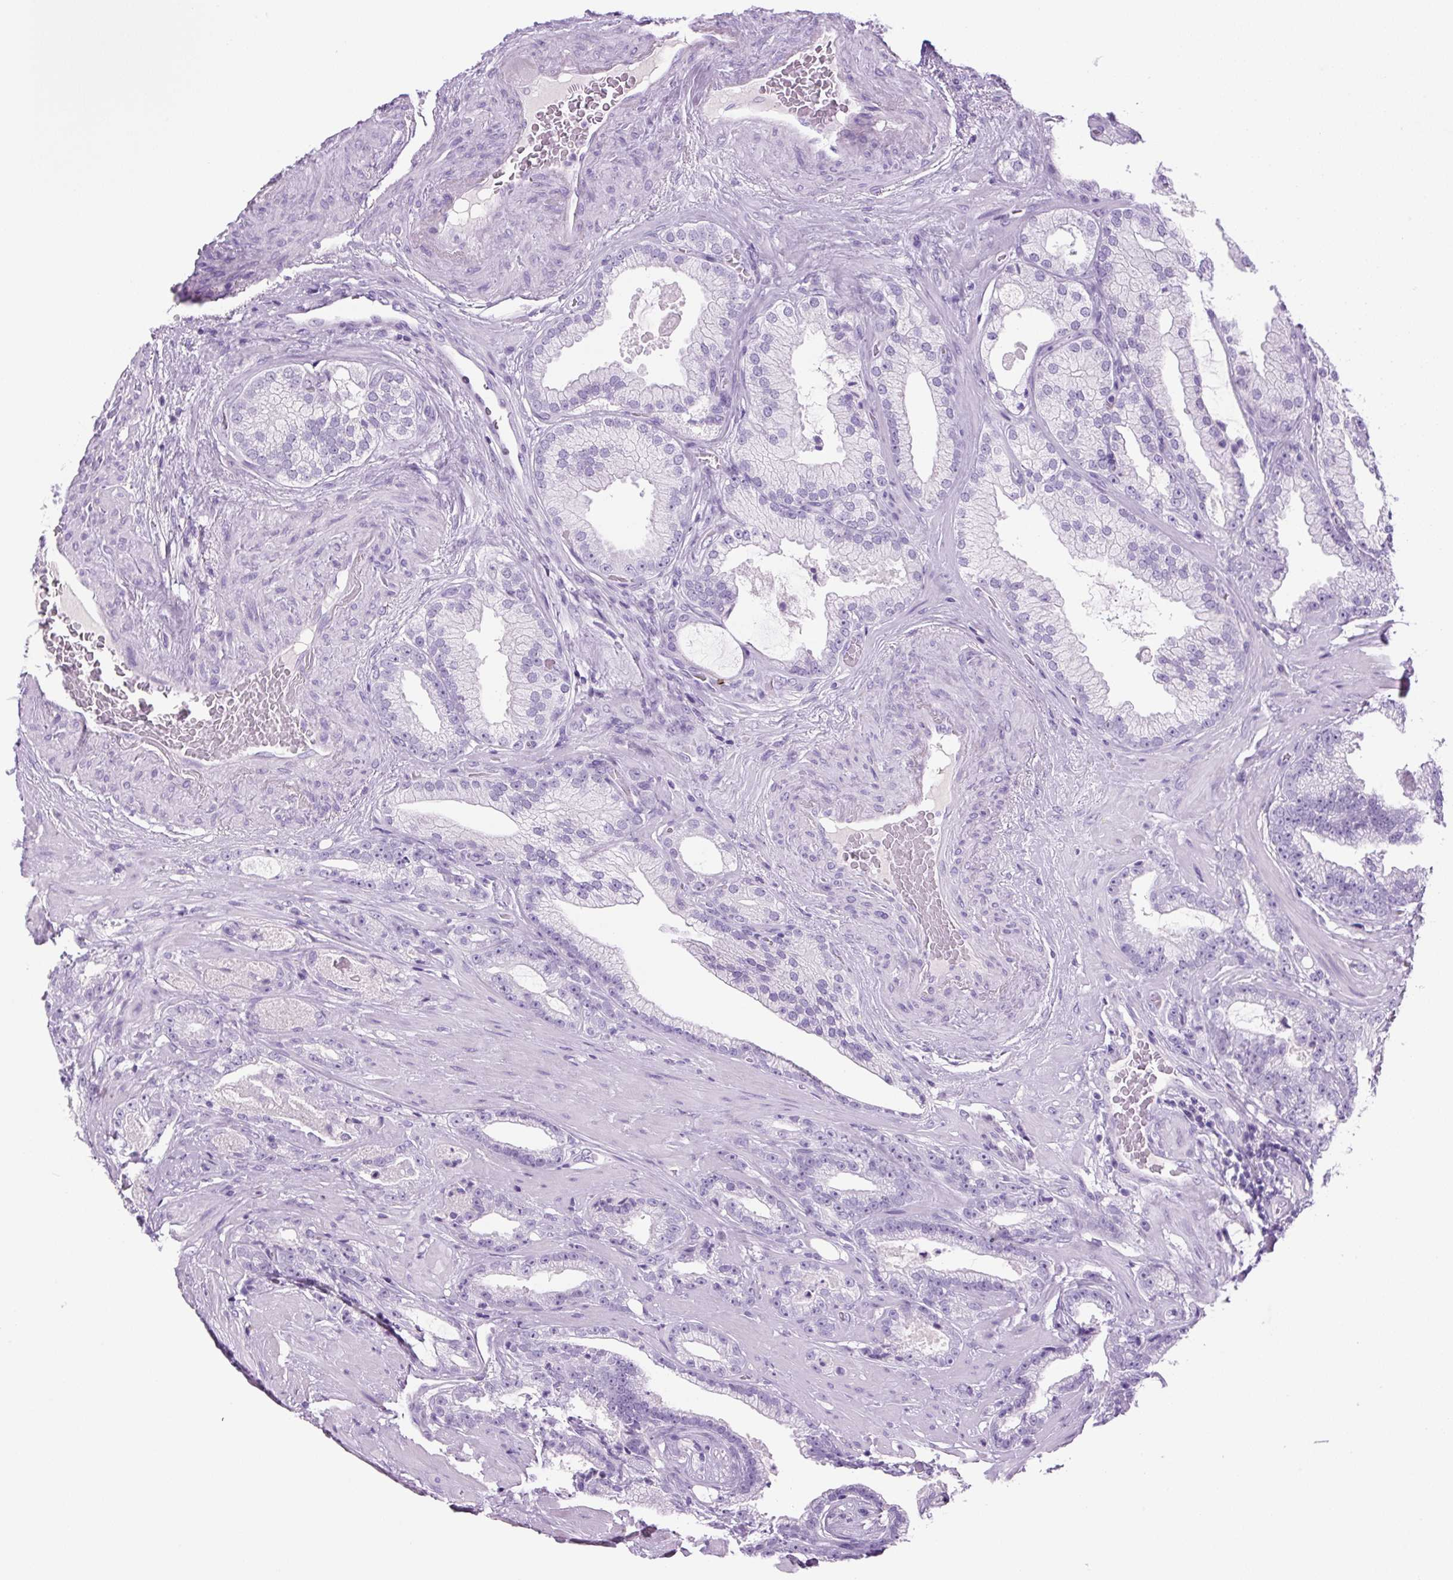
{"staining": {"intensity": "negative", "quantity": "none", "location": "none"}, "tissue": "prostate cancer", "cell_type": "Tumor cells", "image_type": "cancer", "snomed": [{"axis": "morphology", "description": "Adenocarcinoma, High grade"}, {"axis": "topography", "description": "Prostate"}], "caption": "Immunohistochemistry (IHC) of prostate high-grade adenocarcinoma displays no expression in tumor cells. (DAB IHC, high magnification).", "gene": "PRRT1", "patient": {"sex": "male", "age": 68}}